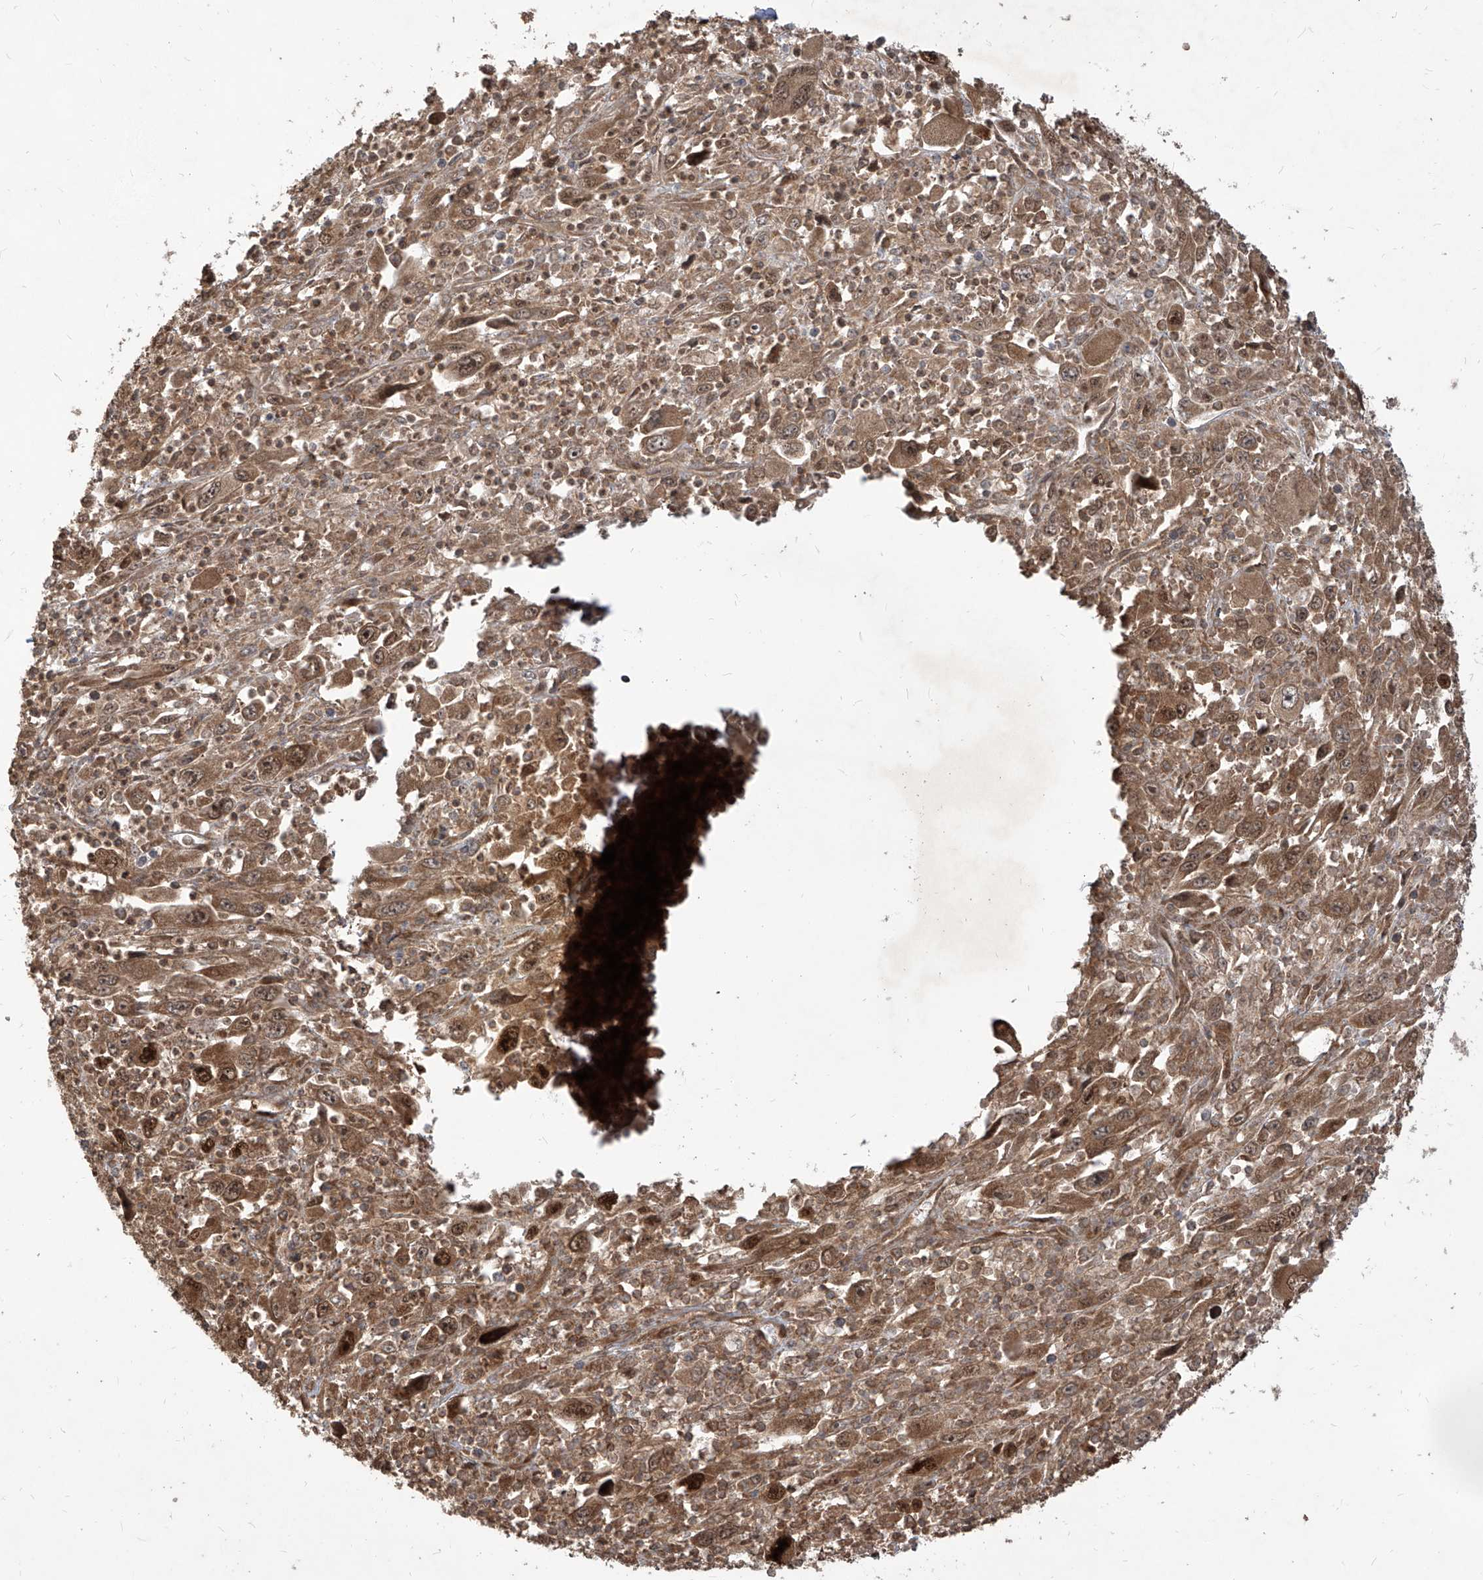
{"staining": {"intensity": "moderate", "quantity": ">75%", "location": "cytoplasmic/membranous,nuclear"}, "tissue": "melanoma", "cell_type": "Tumor cells", "image_type": "cancer", "snomed": [{"axis": "morphology", "description": "Malignant melanoma, Metastatic site"}, {"axis": "topography", "description": "Skin"}], "caption": "Protein expression by immunohistochemistry (IHC) displays moderate cytoplasmic/membranous and nuclear staining in about >75% of tumor cells in melanoma.", "gene": "MAGED2", "patient": {"sex": "female", "age": 56}}